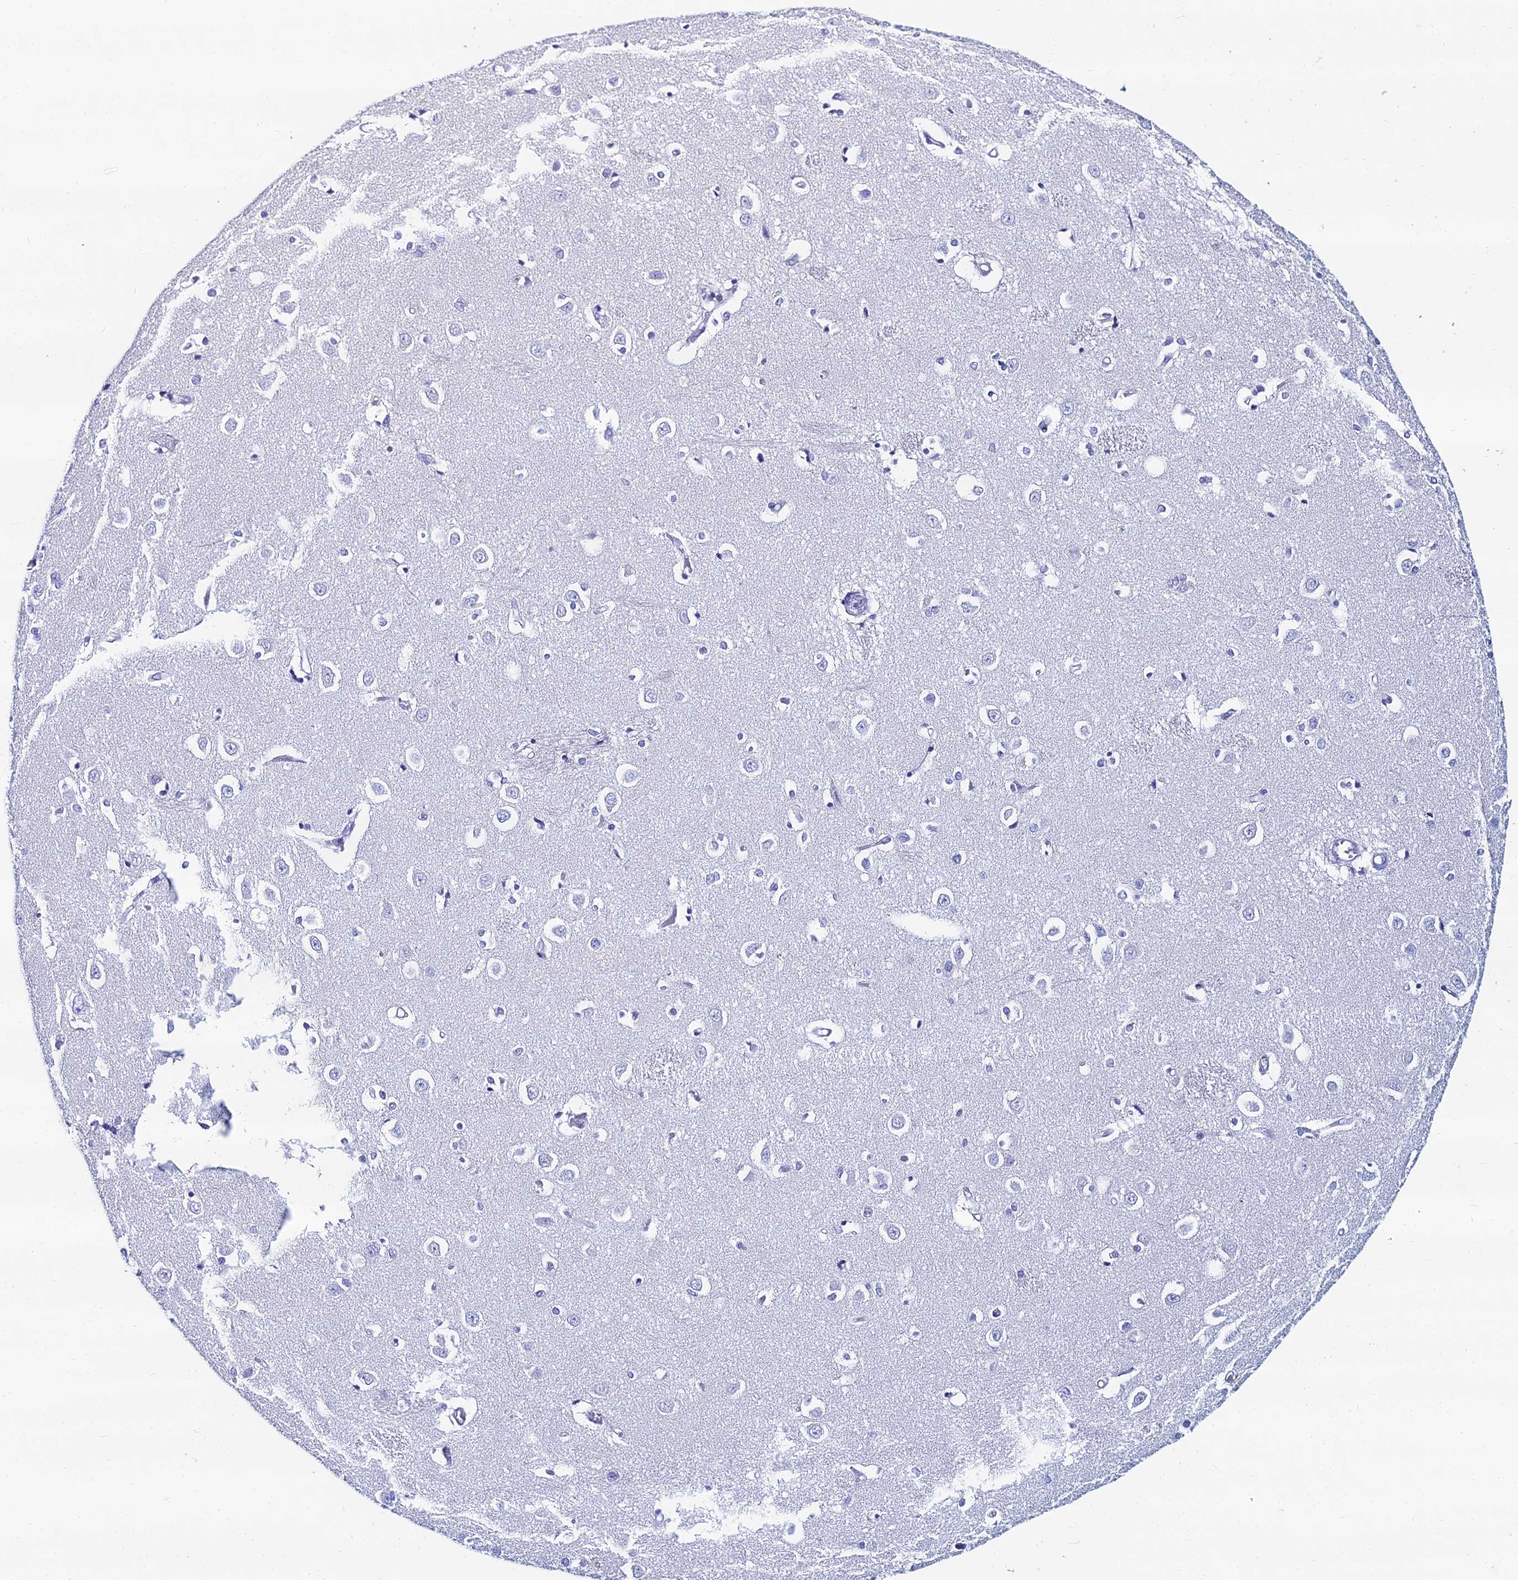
{"staining": {"intensity": "negative", "quantity": "none", "location": "none"}, "tissue": "caudate", "cell_type": "Glial cells", "image_type": "normal", "snomed": [{"axis": "morphology", "description": "Normal tissue, NOS"}, {"axis": "topography", "description": "Lateral ventricle wall"}], "caption": "Immunohistochemistry (IHC) of benign human caudate displays no expression in glial cells.", "gene": "HSPA1L", "patient": {"sex": "male", "age": 37}}